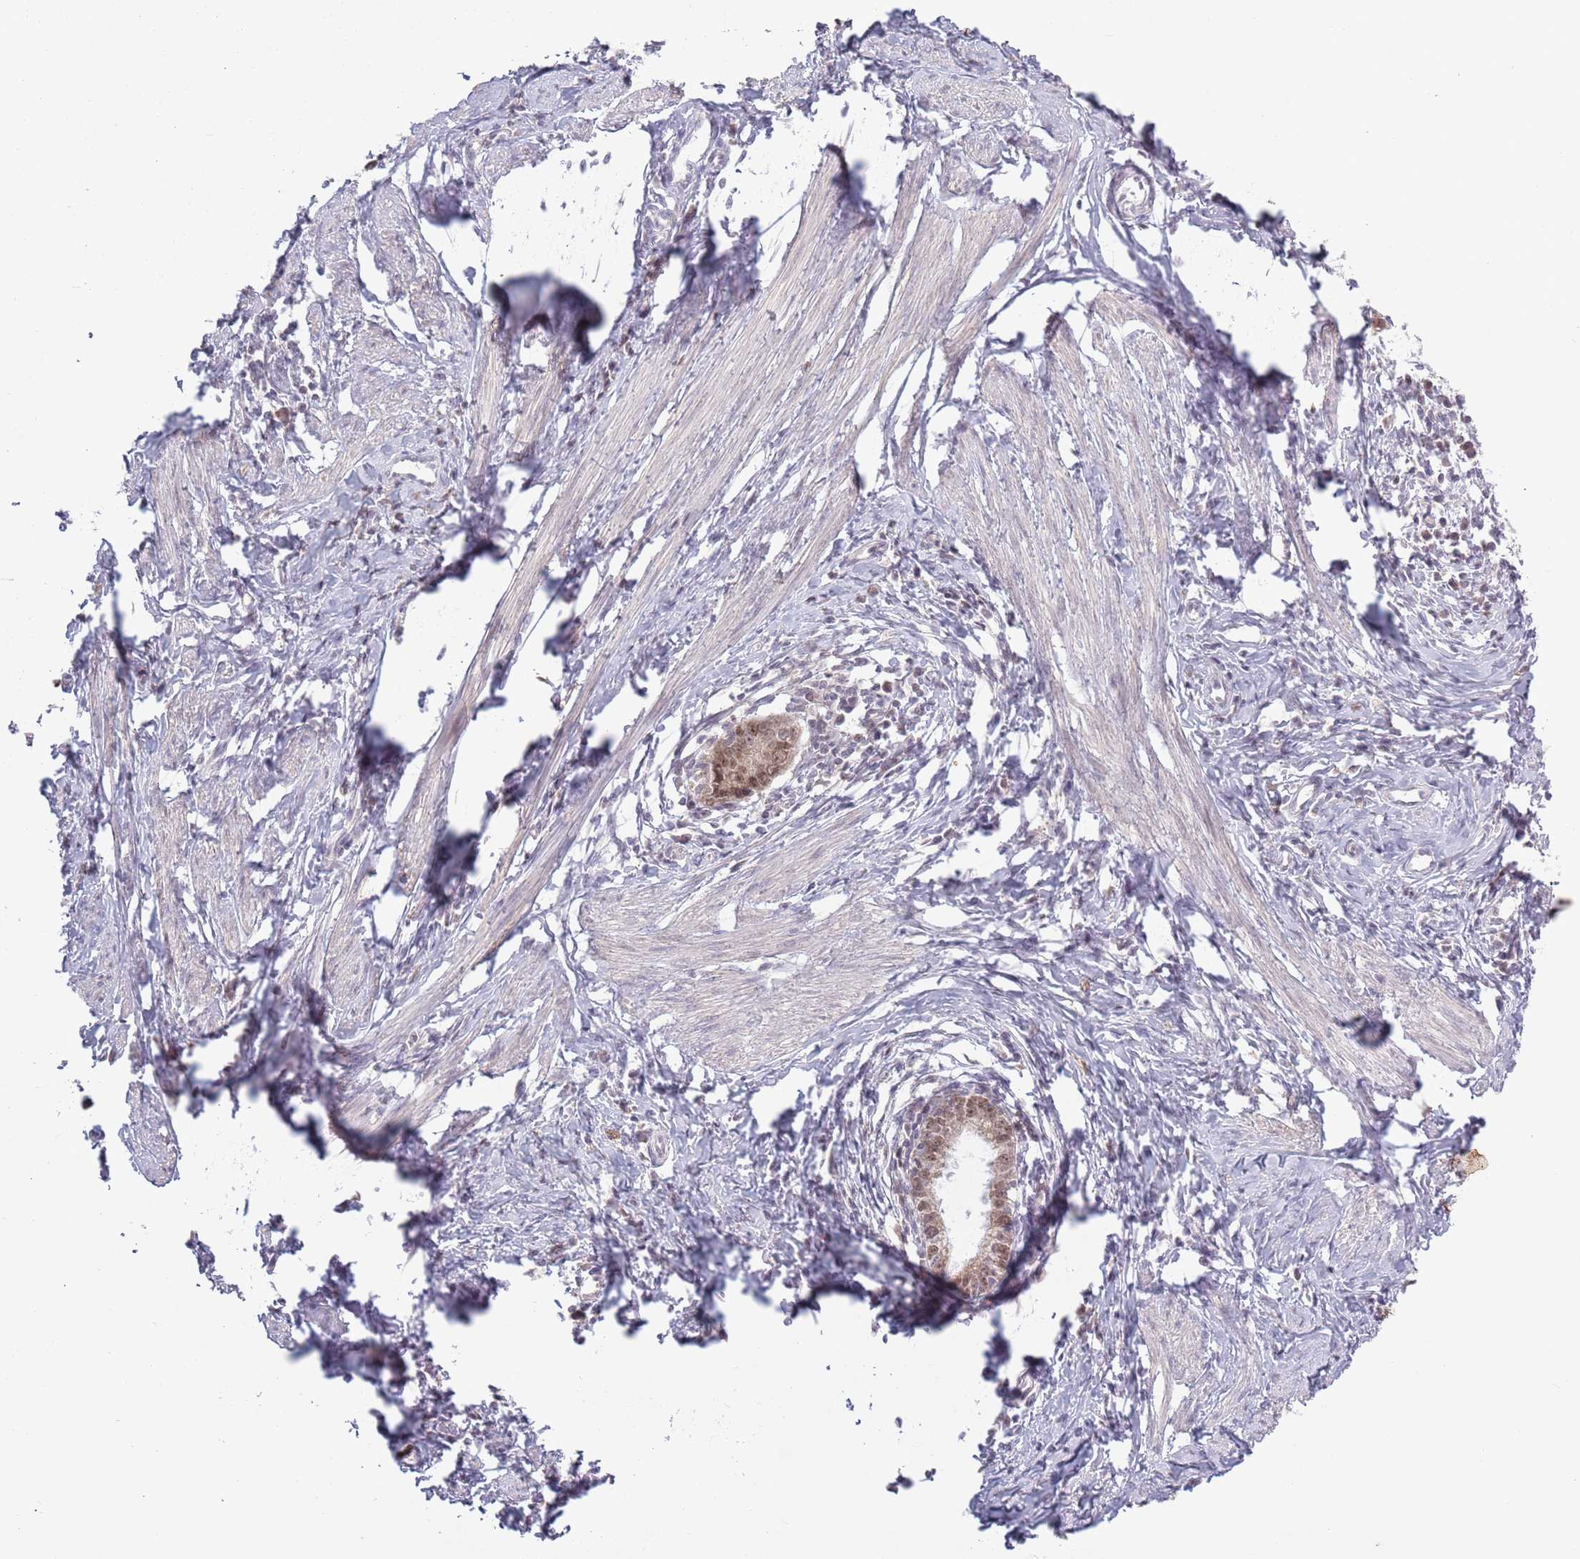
{"staining": {"intensity": "moderate", "quantity": ">75%", "location": "nuclear"}, "tissue": "cervical cancer", "cell_type": "Tumor cells", "image_type": "cancer", "snomed": [{"axis": "morphology", "description": "Adenocarcinoma, NOS"}, {"axis": "topography", "description": "Cervix"}], "caption": "Cervical cancer tissue reveals moderate nuclear staining in approximately >75% of tumor cells, visualized by immunohistochemistry. Nuclei are stained in blue.", "gene": "MRPL34", "patient": {"sex": "female", "age": 36}}